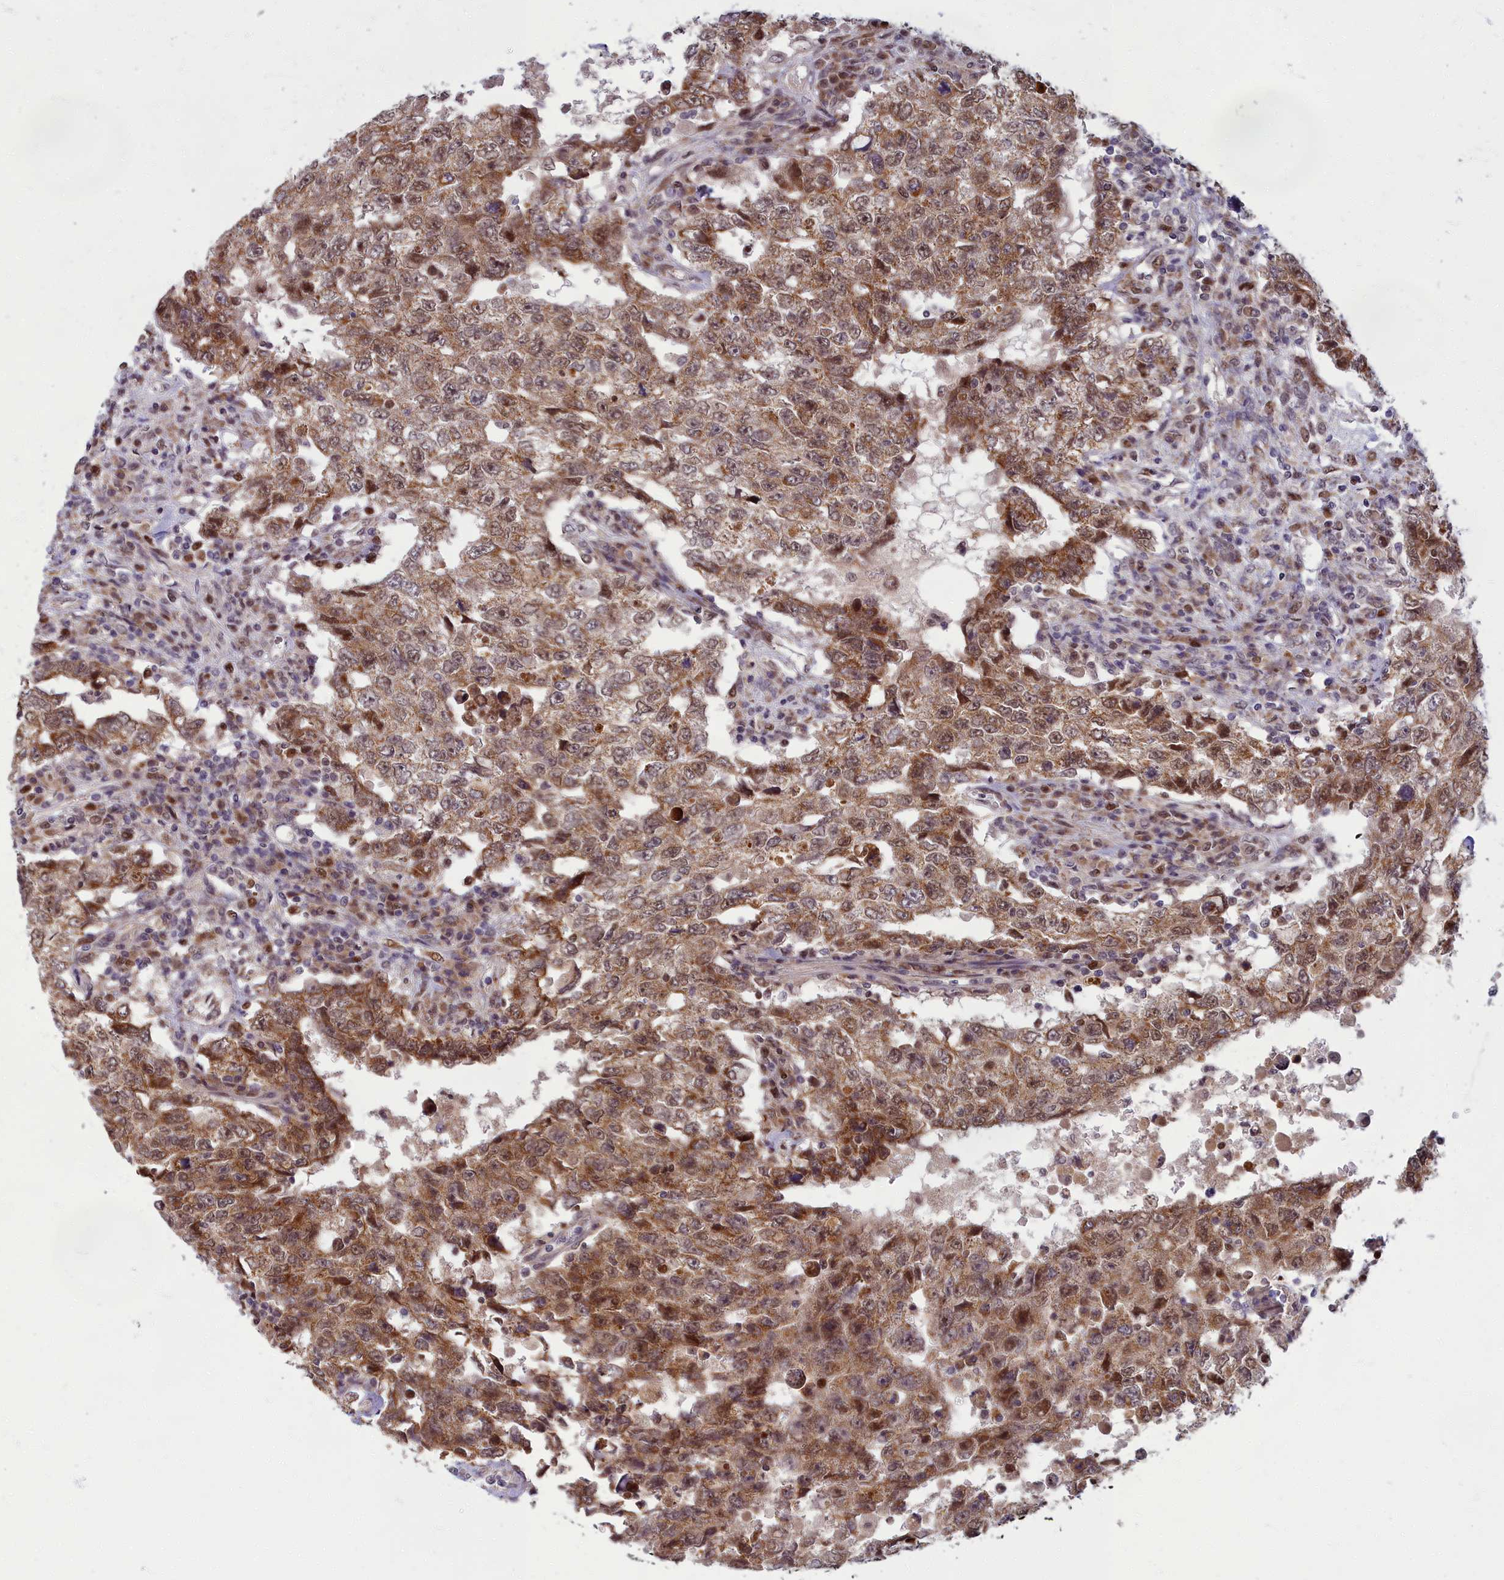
{"staining": {"intensity": "moderate", "quantity": ">75%", "location": "cytoplasmic/membranous,nuclear"}, "tissue": "testis cancer", "cell_type": "Tumor cells", "image_type": "cancer", "snomed": [{"axis": "morphology", "description": "Carcinoma, Embryonal, NOS"}, {"axis": "topography", "description": "Testis"}], "caption": "Human embryonal carcinoma (testis) stained with a brown dye exhibits moderate cytoplasmic/membranous and nuclear positive positivity in about >75% of tumor cells.", "gene": "EARS2", "patient": {"sex": "male", "age": 26}}